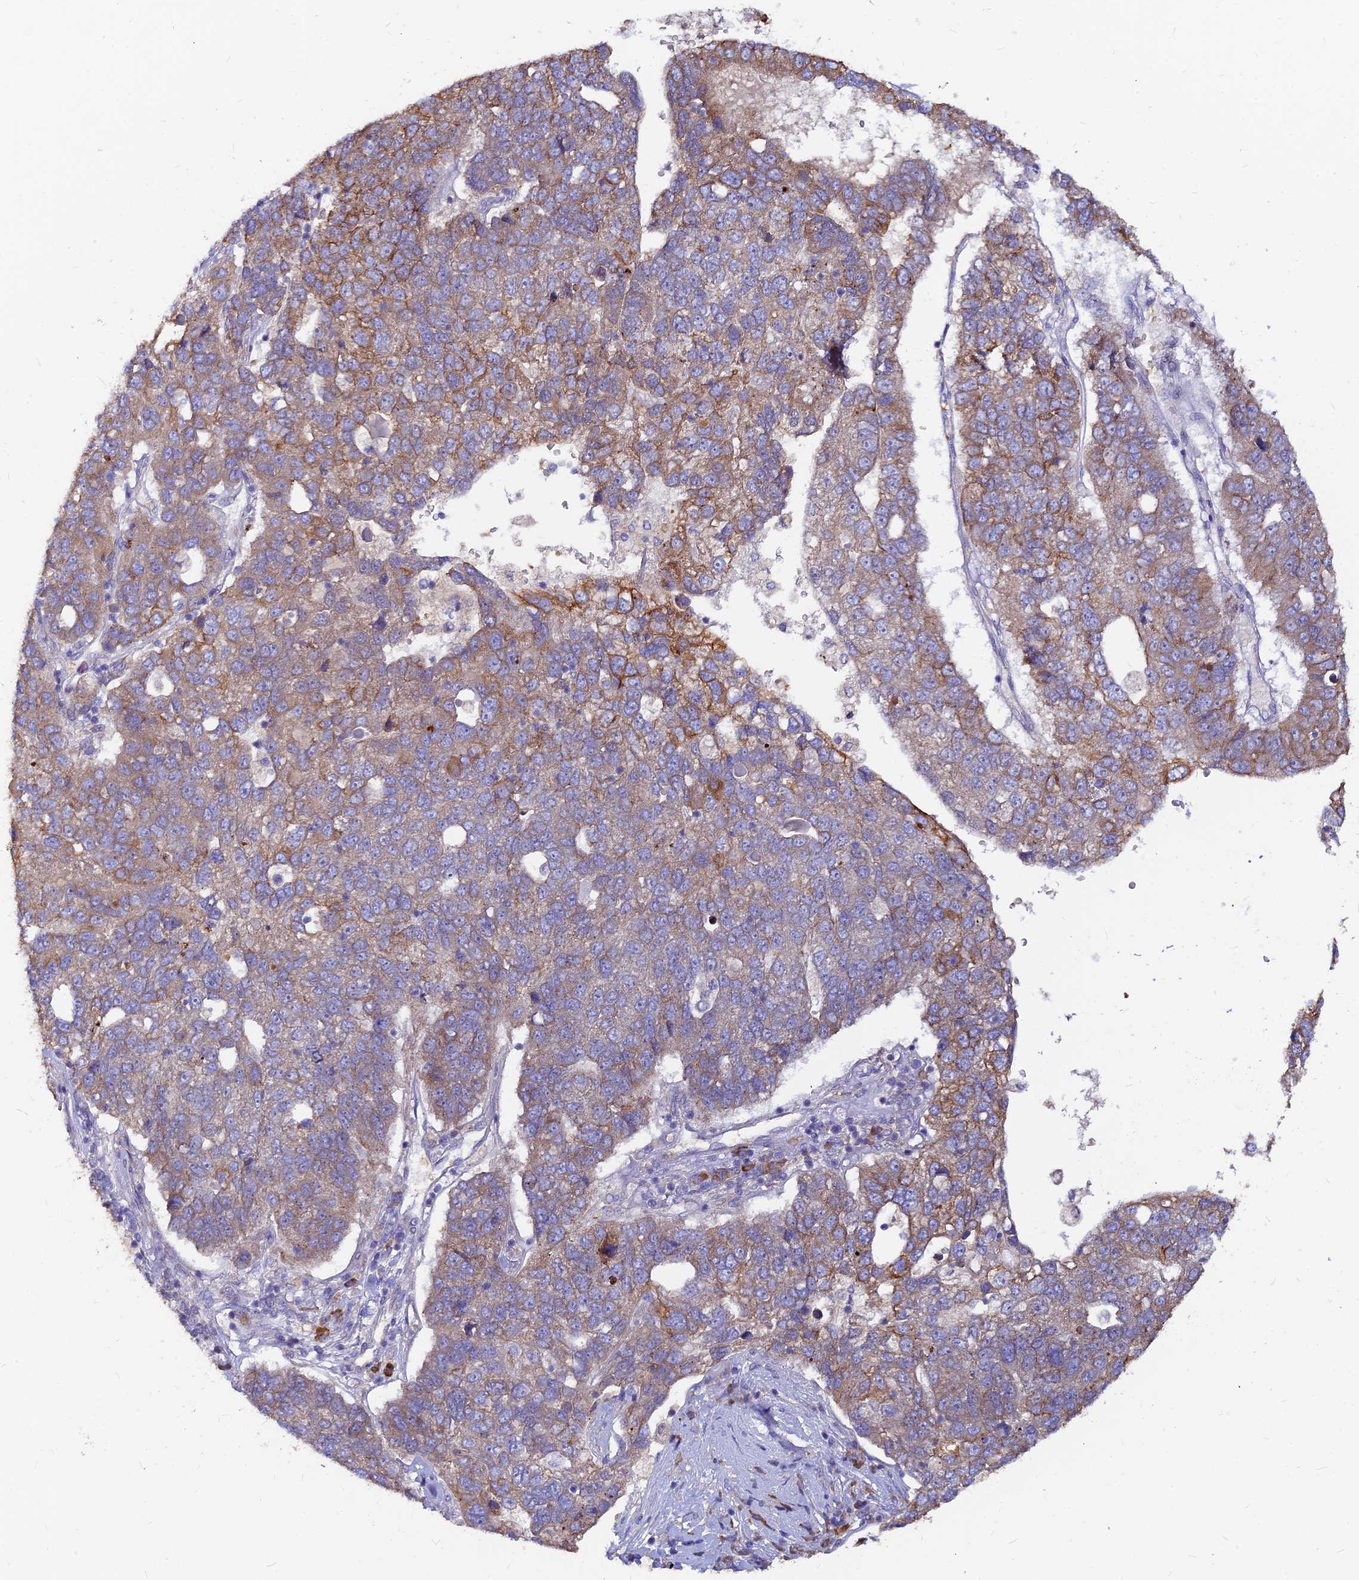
{"staining": {"intensity": "weak", "quantity": ">75%", "location": "cytoplasmic/membranous"}, "tissue": "pancreatic cancer", "cell_type": "Tumor cells", "image_type": "cancer", "snomed": [{"axis": "morphology", "description": "Adenocarcinoma, NOS"}, {"axis": "topography", "description": "Pancreas"}], "caption": "The photomicrograph displays a brown stain indicating the presence of a protein in the cytoplasmic/membranous of tumor cells in adenocarcinoma (pancreatic).", "gene": "DENND2D", "patient": {"sex": "female", "age": 61}}